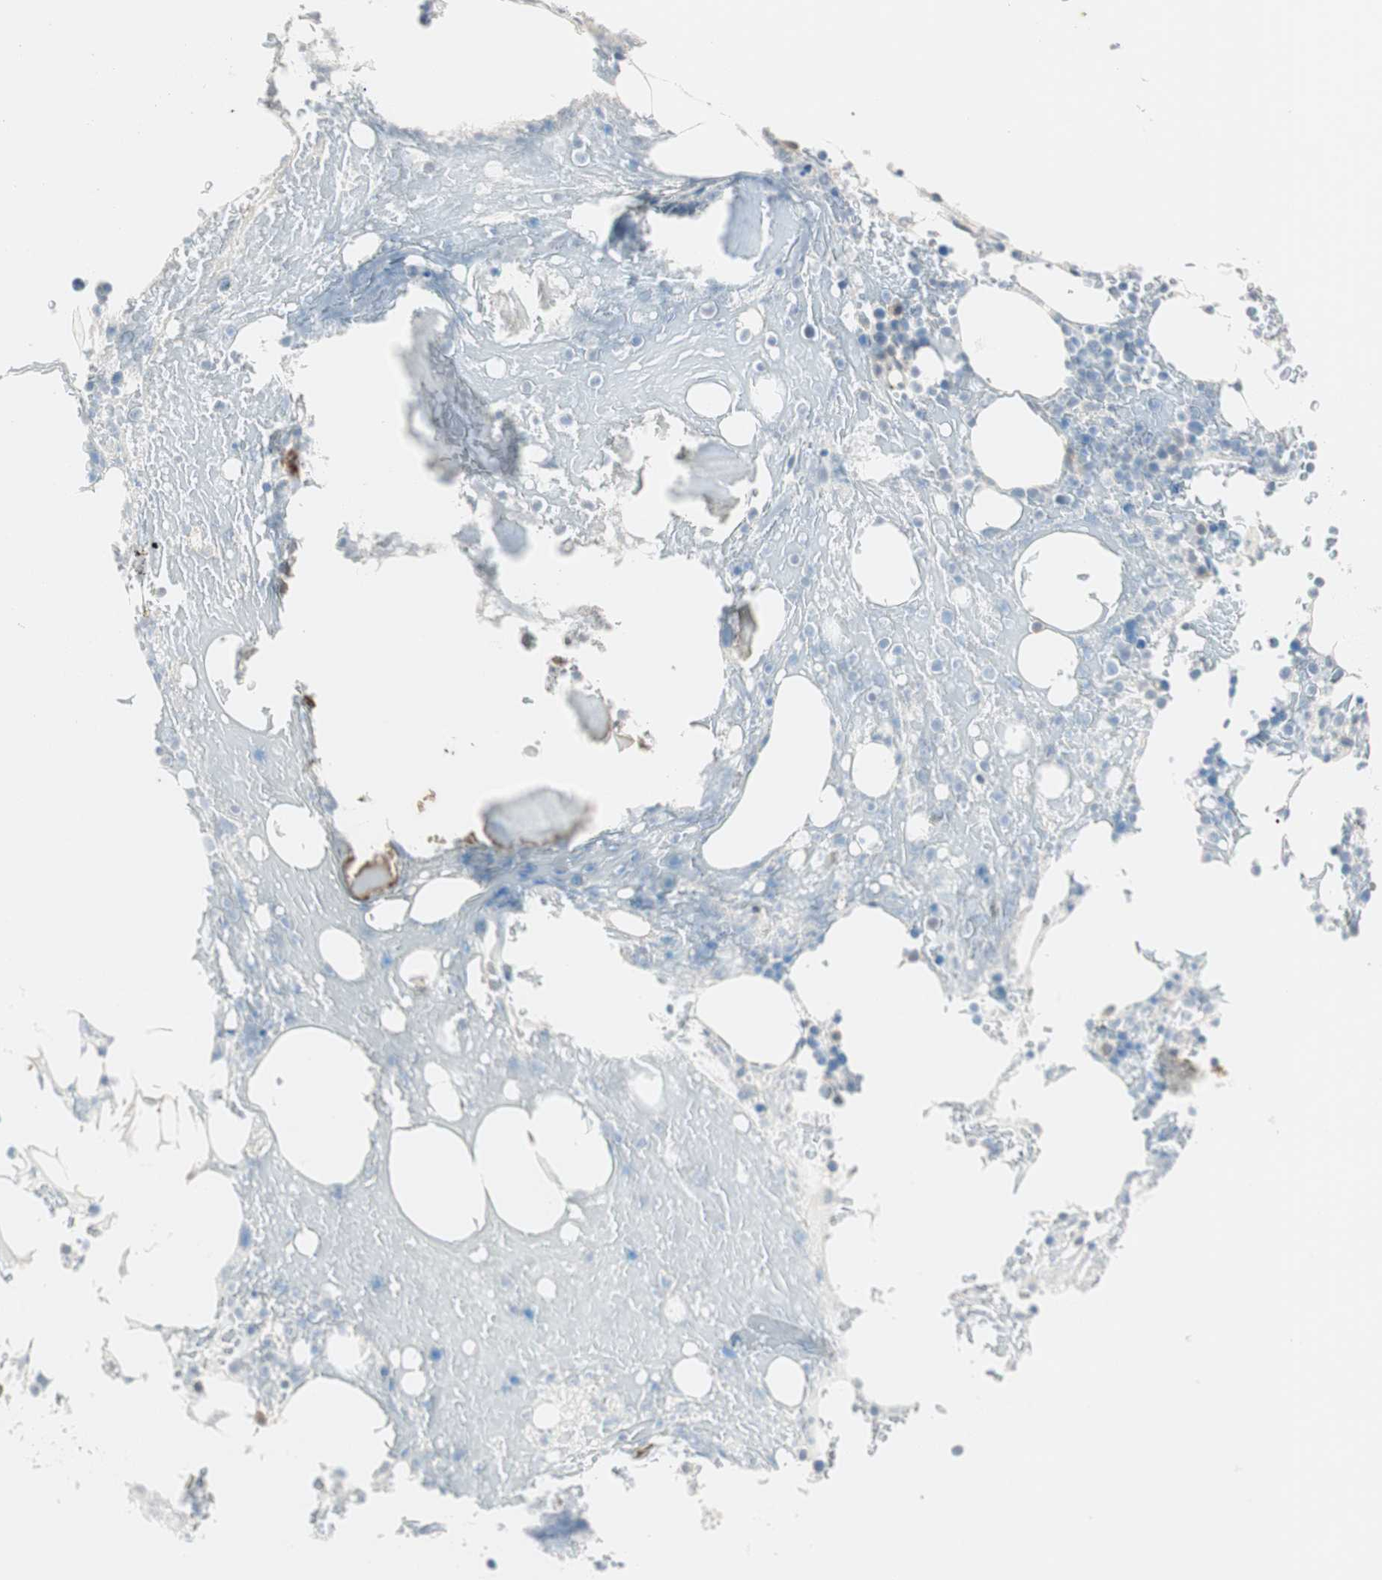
{"staining": {"intensity": "negative", "quantity": "none", "location": "none"}, "tissue": "bone marrow", "cell_type": "Hematopoietic cells", "image_type": "normal", "snomed": [{"axis": "morphology", "description": "Normal tissue, NOS"}, {"axis": "topography", "description": "Bone marrow"}], "caption": "Immunohistochemical staining of normal bone marrow shows no significant positivity in hematopoietic cells.", "gene": "GNAO1", "patient": {"sex": "female", "age": 66}}